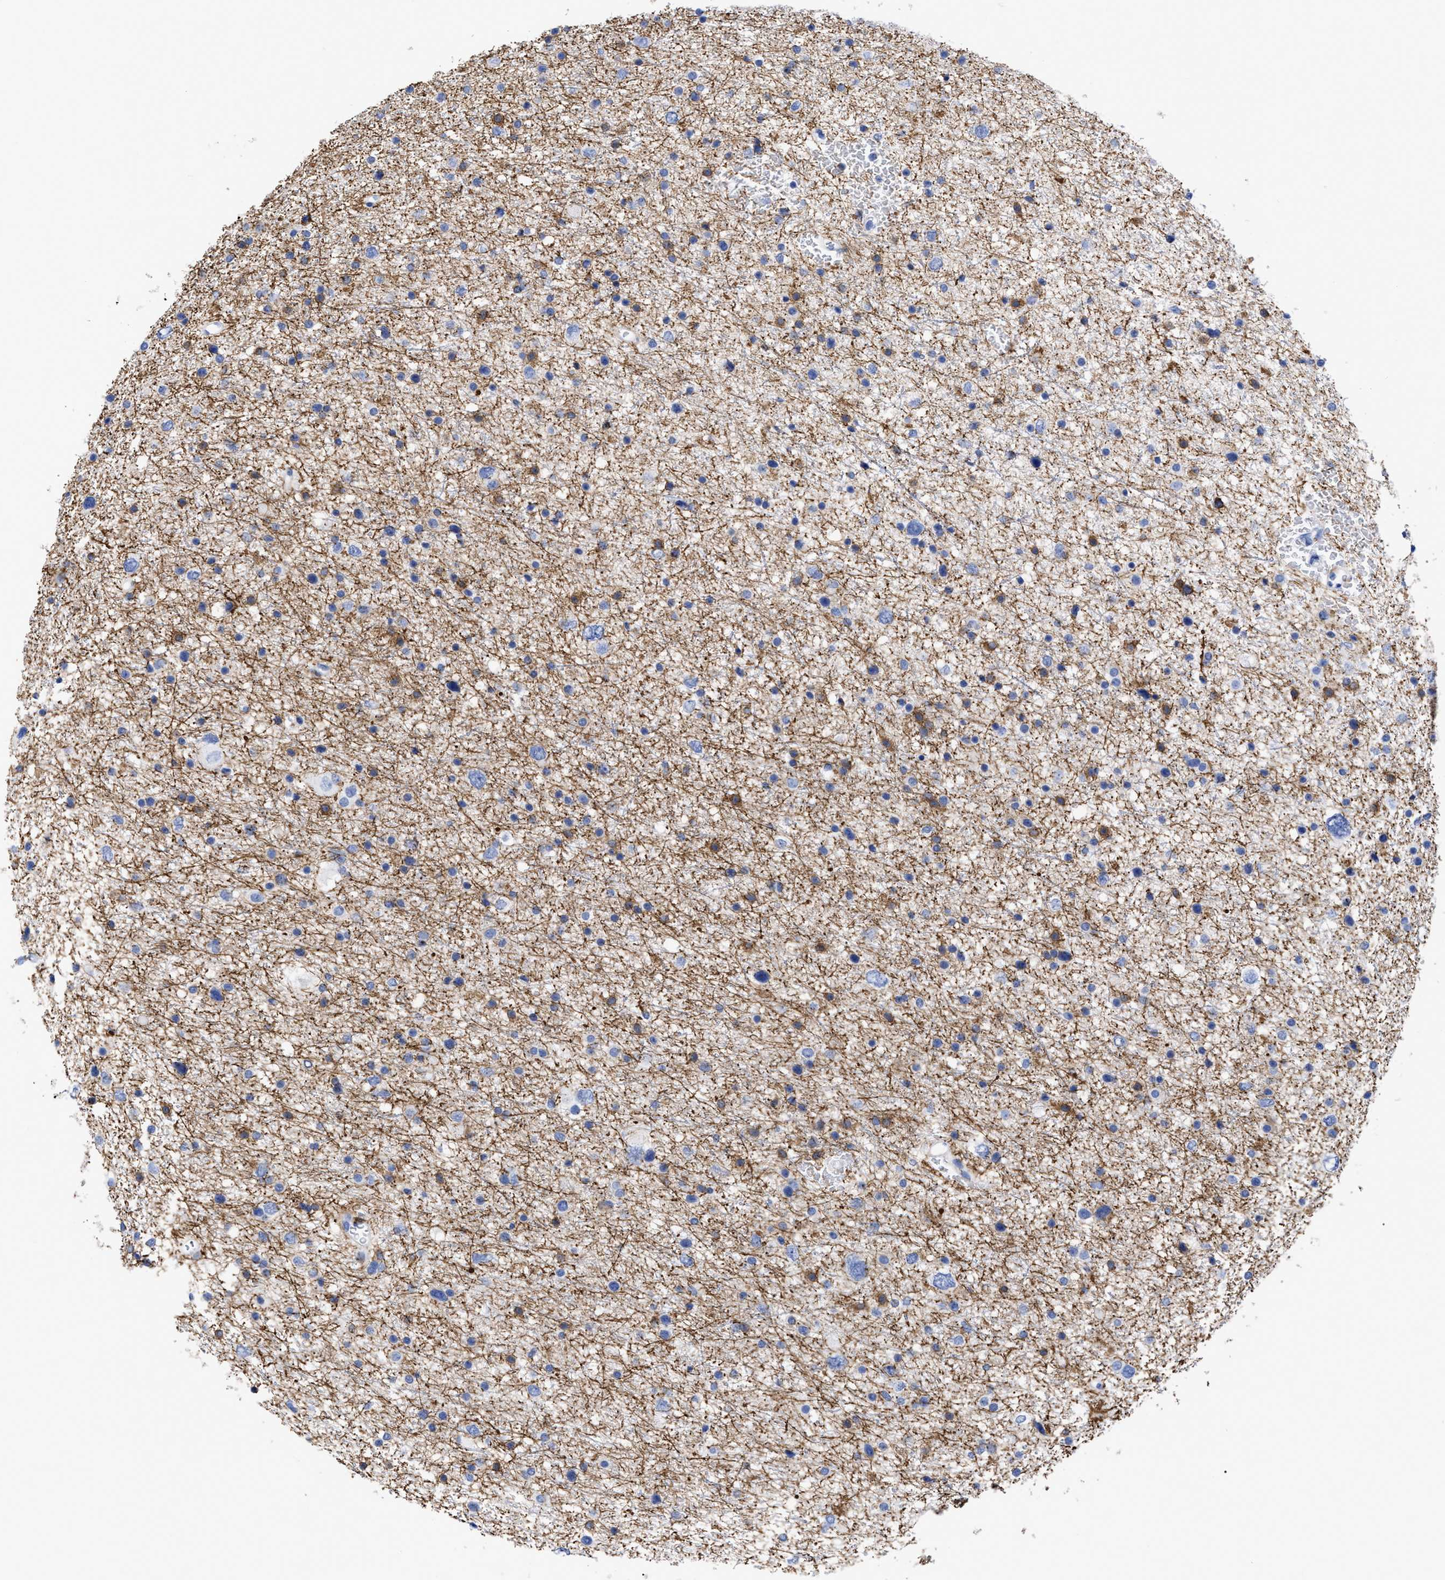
{"staining": {"intensity": "moderate", "quantity": "<25%", "location": "cytoplasmic/membranous"}, "tissue": "glioma", "cell_type": "Tumor cells", "image_type": "cancer", "snomed": [{"axis": "morphology", "description": "Glioma, malignant, Low grade"}, {"axis": "topography", "description": "Brain"}], "caption": "DAB (3,3'-diaminobenzidine) immunohistochemical staining of glioma displays moderate cytoplasmic/membranous protein expression in approximately <25% of tumor cells. (DAB IHC with brightfield microscopy, high magnification).", "gene": "HCLS1", "patient": {"sex": "female", "age": 37}}